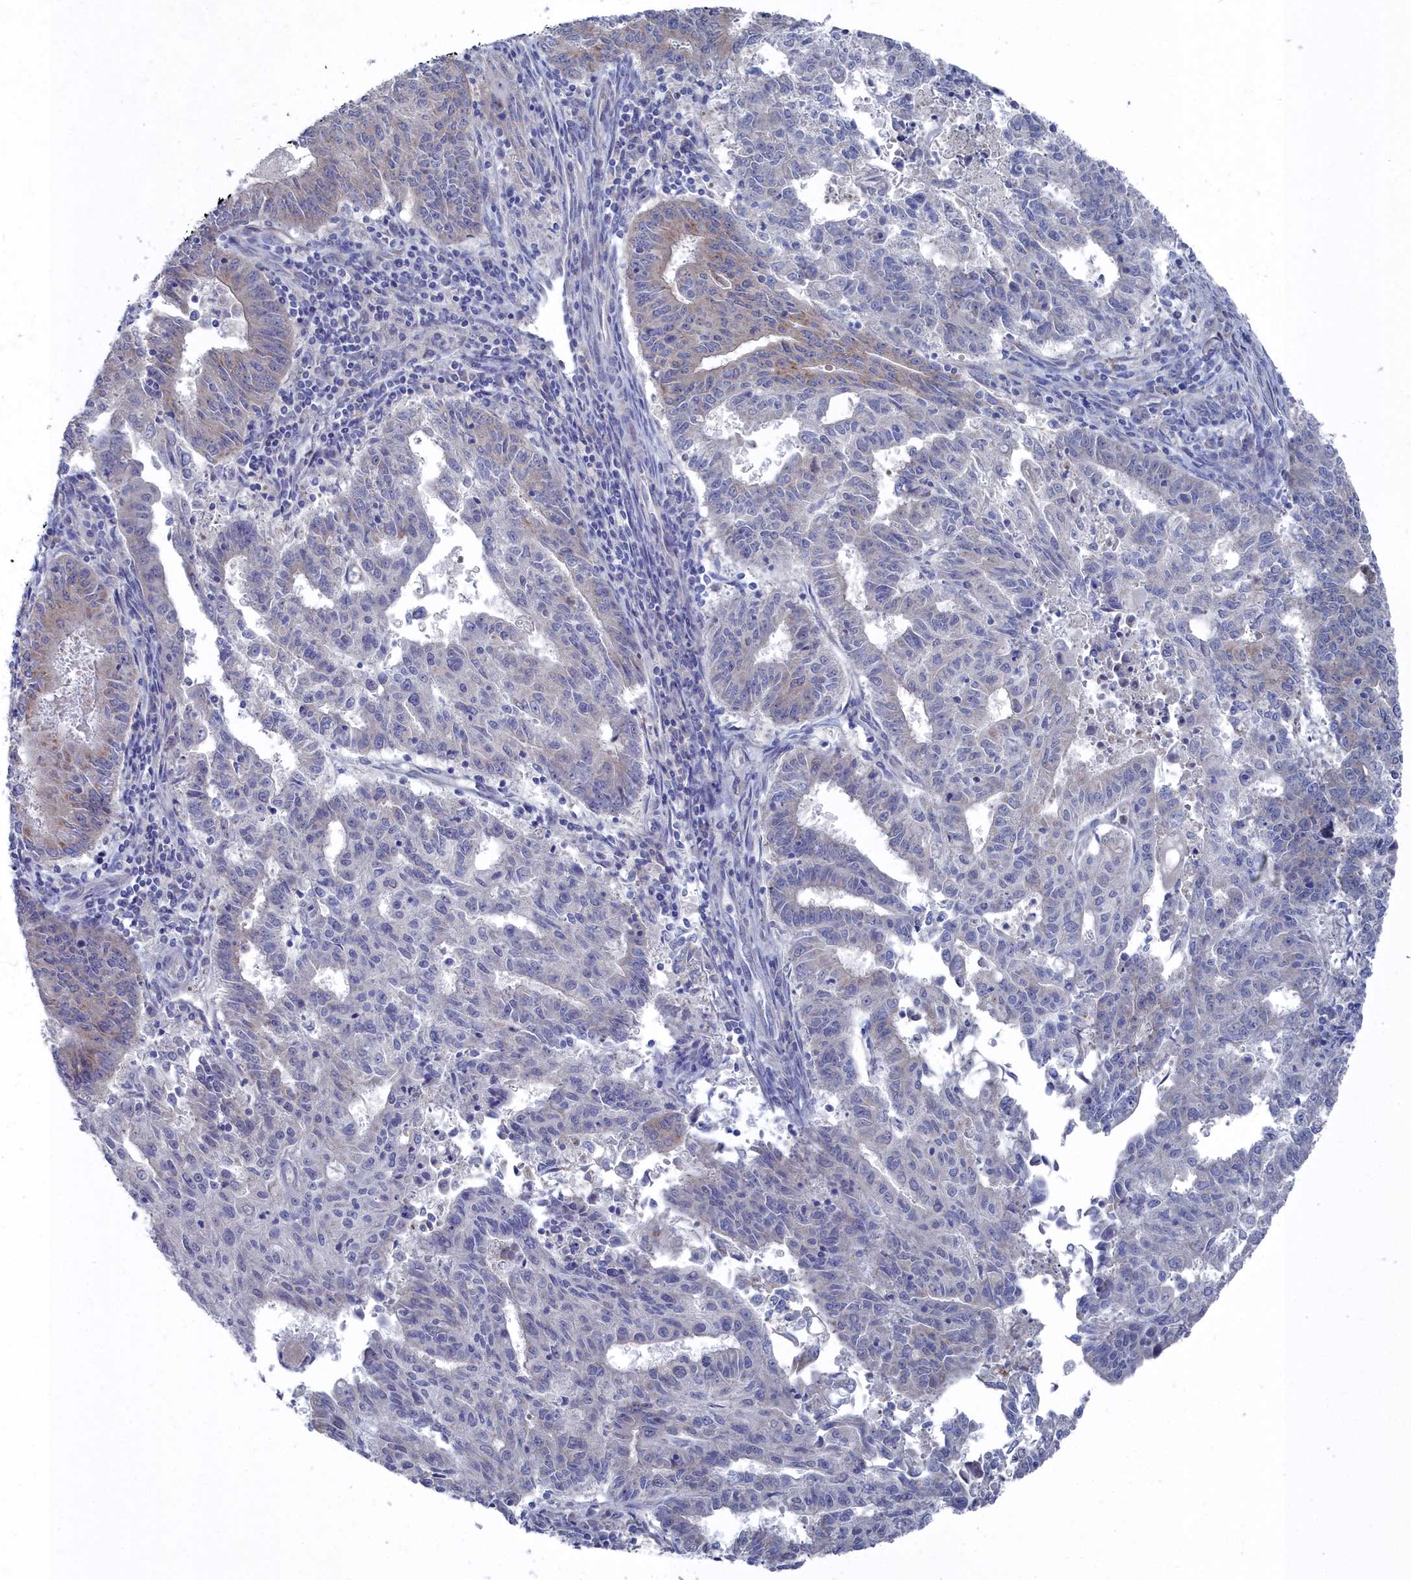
{"staining": {"intensity": "weak", "quantity": "25%-75%", "location": "cytoplasmic/membranous"}, "tissue": "endometrial cancer", "cell_type": "Tumor cells", "image_type": "cancer", "snomed": [{"axis": "morphology", "description": "Adenocarcinoma, NOS"}, {"axis": "topography", "description": "Endometrium"}], "caption": "A photomicrograph of human endometrial cancer (adenocarcinoma) stained for a protein exhibits weak cytoplasmic/membranous brown staining in tumor cells. (DAB (3,3'-diaminobenzidine) IHC, brown staining for protein, blue staining for nuclei).", "gene": "CCDC149", "patient": {"sex": "female", "age": 59}}